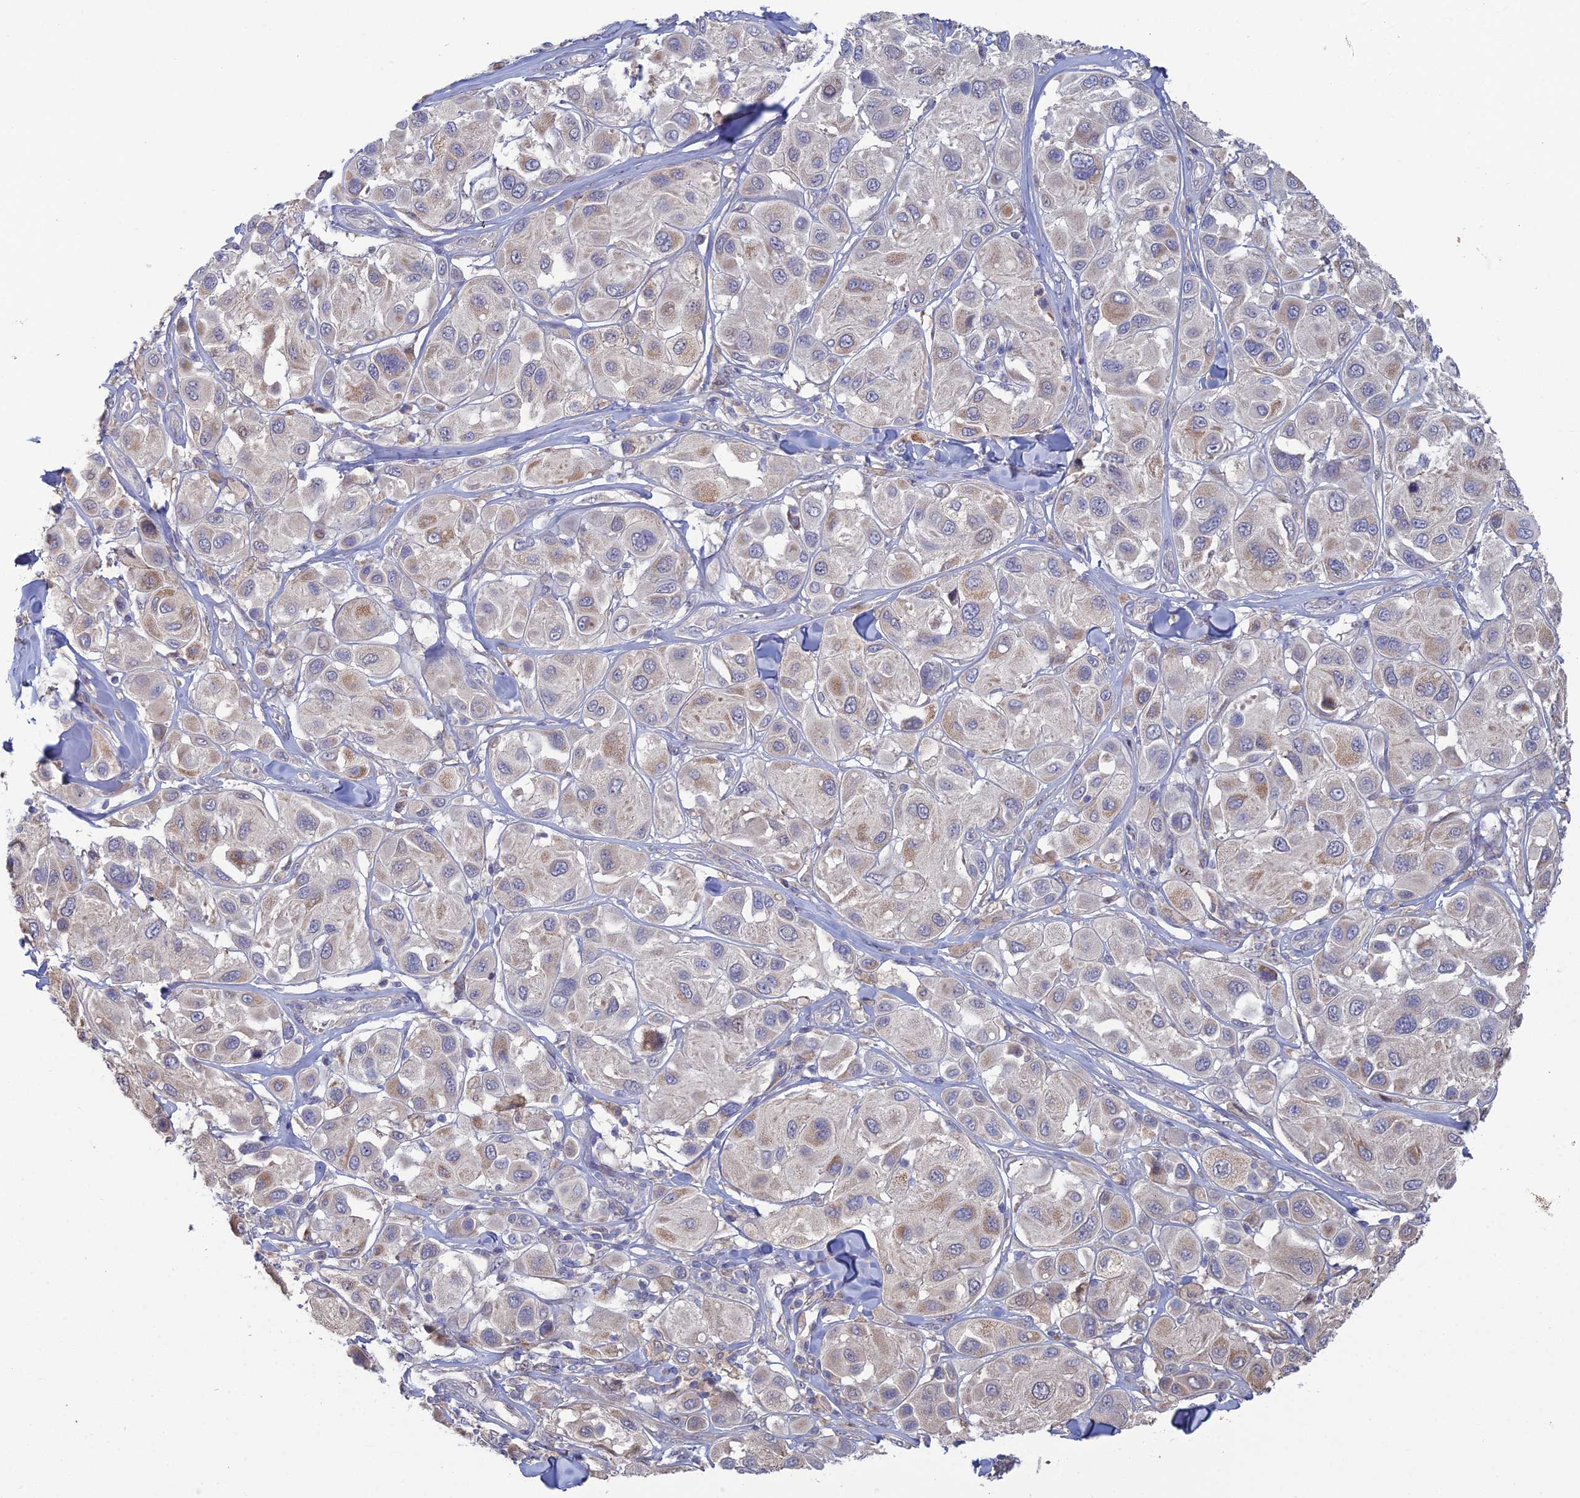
{"staining": {"intensity": "weak", "quantity": "25%-75%", "location": "cytoplasmic/membranous"}, "tissue": "melanoma", "cell_type": "Tumor cells", "image_type": "cancer", "snomed": [{"axis": "morphology", "description": "Malignant melanoma, Metastatic site"}, {"axis": "topography", "description": "Skin"}], "caption": "IHC (DAB (3,3'-diaminobenzidine)) staining of melanoma displays weak cytoplasmic/membranous protein staining in approximately 25%-75% of tumor cells.", "gene": "ARL16", "patient": {"sex": "male", "age": 41}}